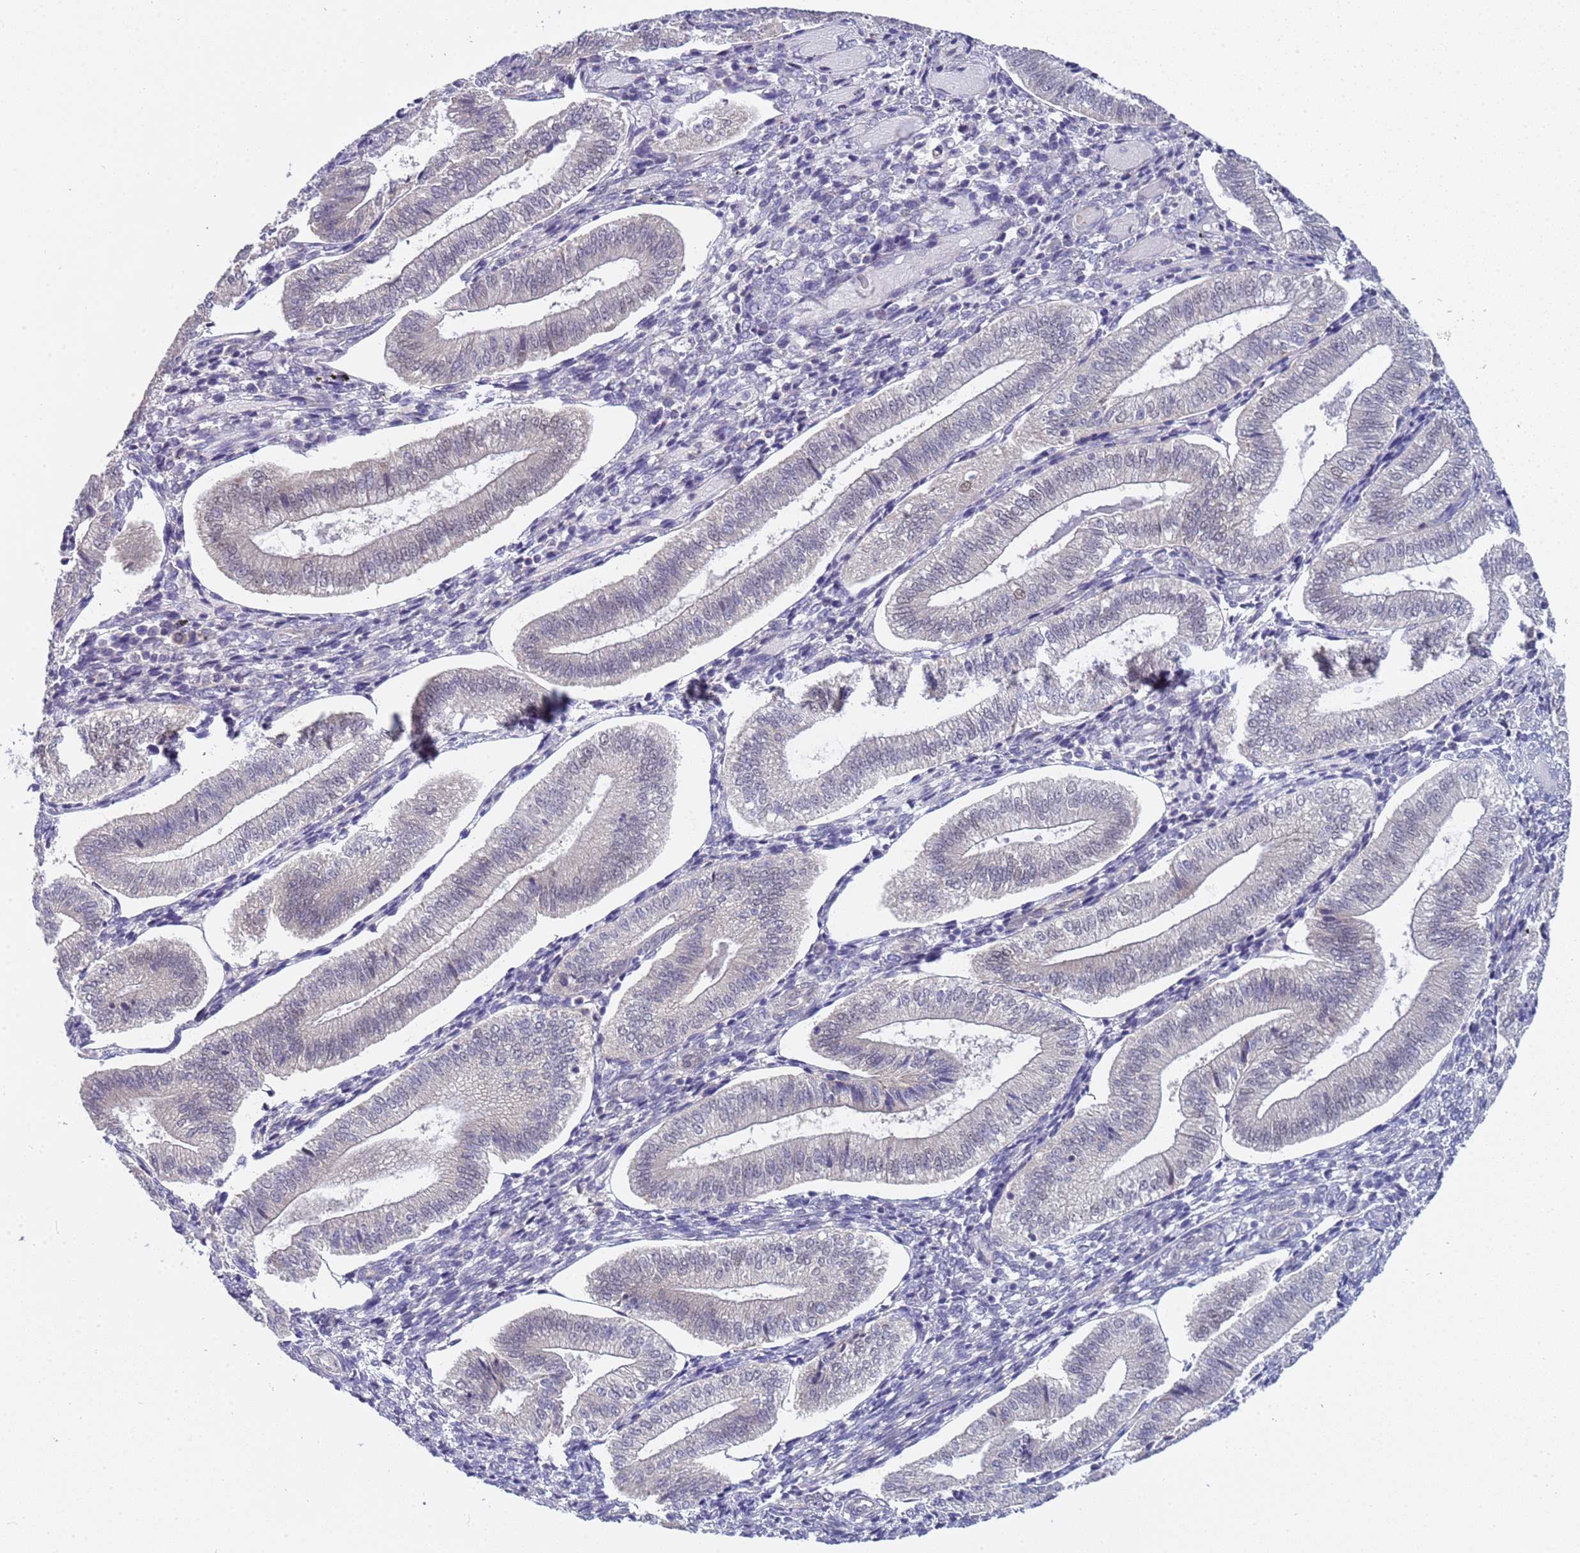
{"staining": {"intensity": "negative", "quantity": "none", "location": "none"}, "tissue": "endometrium", "cell_type": "Cells in endometrial stroma", "image_type": "normal", "snomed": [{"axis": "morphology", "description": "Normal tissue, NOS"}, {"axis": "topography", "description": "Endometrium"}], "caption": "This is an immunohistochemistry histopathology image of normal human endometrium. There is no staining in cells in endometrial stroma.", "gene": "TRMT10A", "patient": {"sex": "female", "age": 34}}